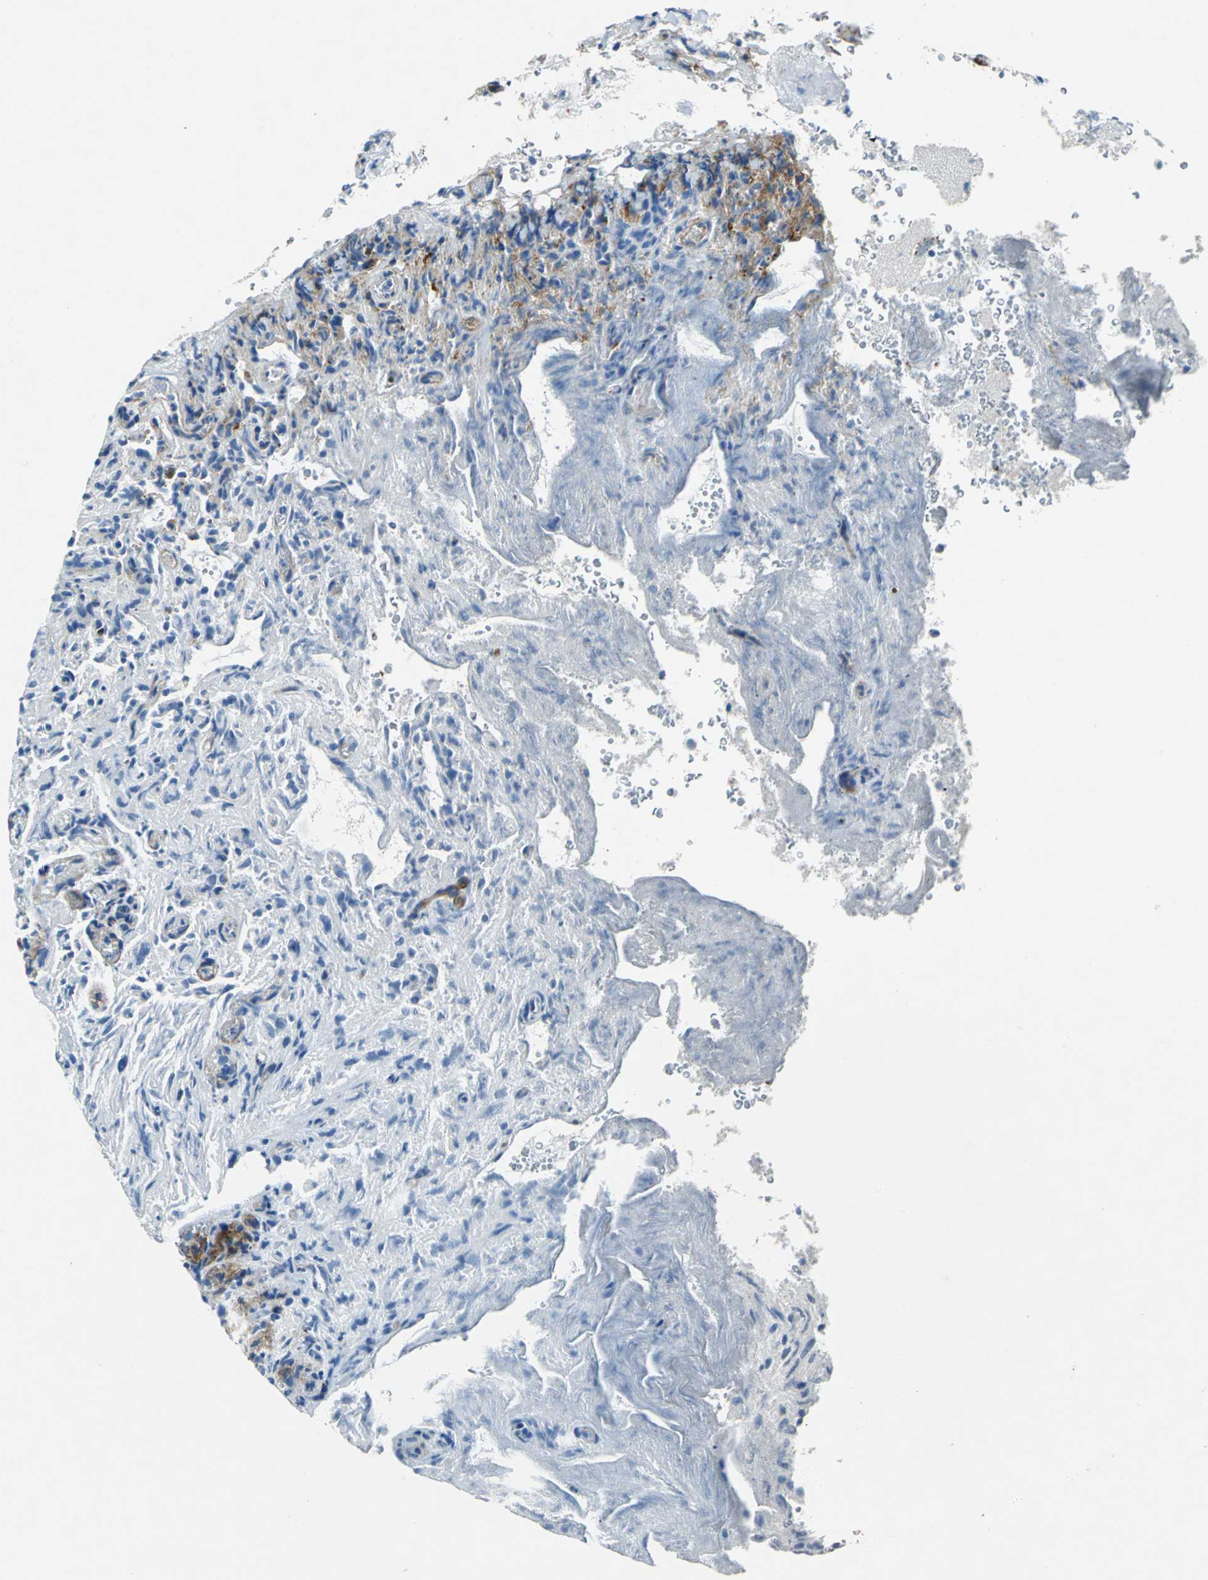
{"staining": {"intensity": "negative", "quantity": "none", "location": "none"}, "tissue": "glioma", "cell_type": "Tumor cells", "image_type": "cancer", "snomed": [{"axis": "morphology", "description": "Normal tissue, NOS"}, {"axis": "morphology", "description": "Glioma, malignant, High grade"}, {"axis": "topography", "description": "Cerebral cortex"}], "caption": "IHC of human high-grade glioma (malignant) exhibits no staining in tumor cells.", "gene": "RPS13", "patient": {"sex": "male", "age": 75}}